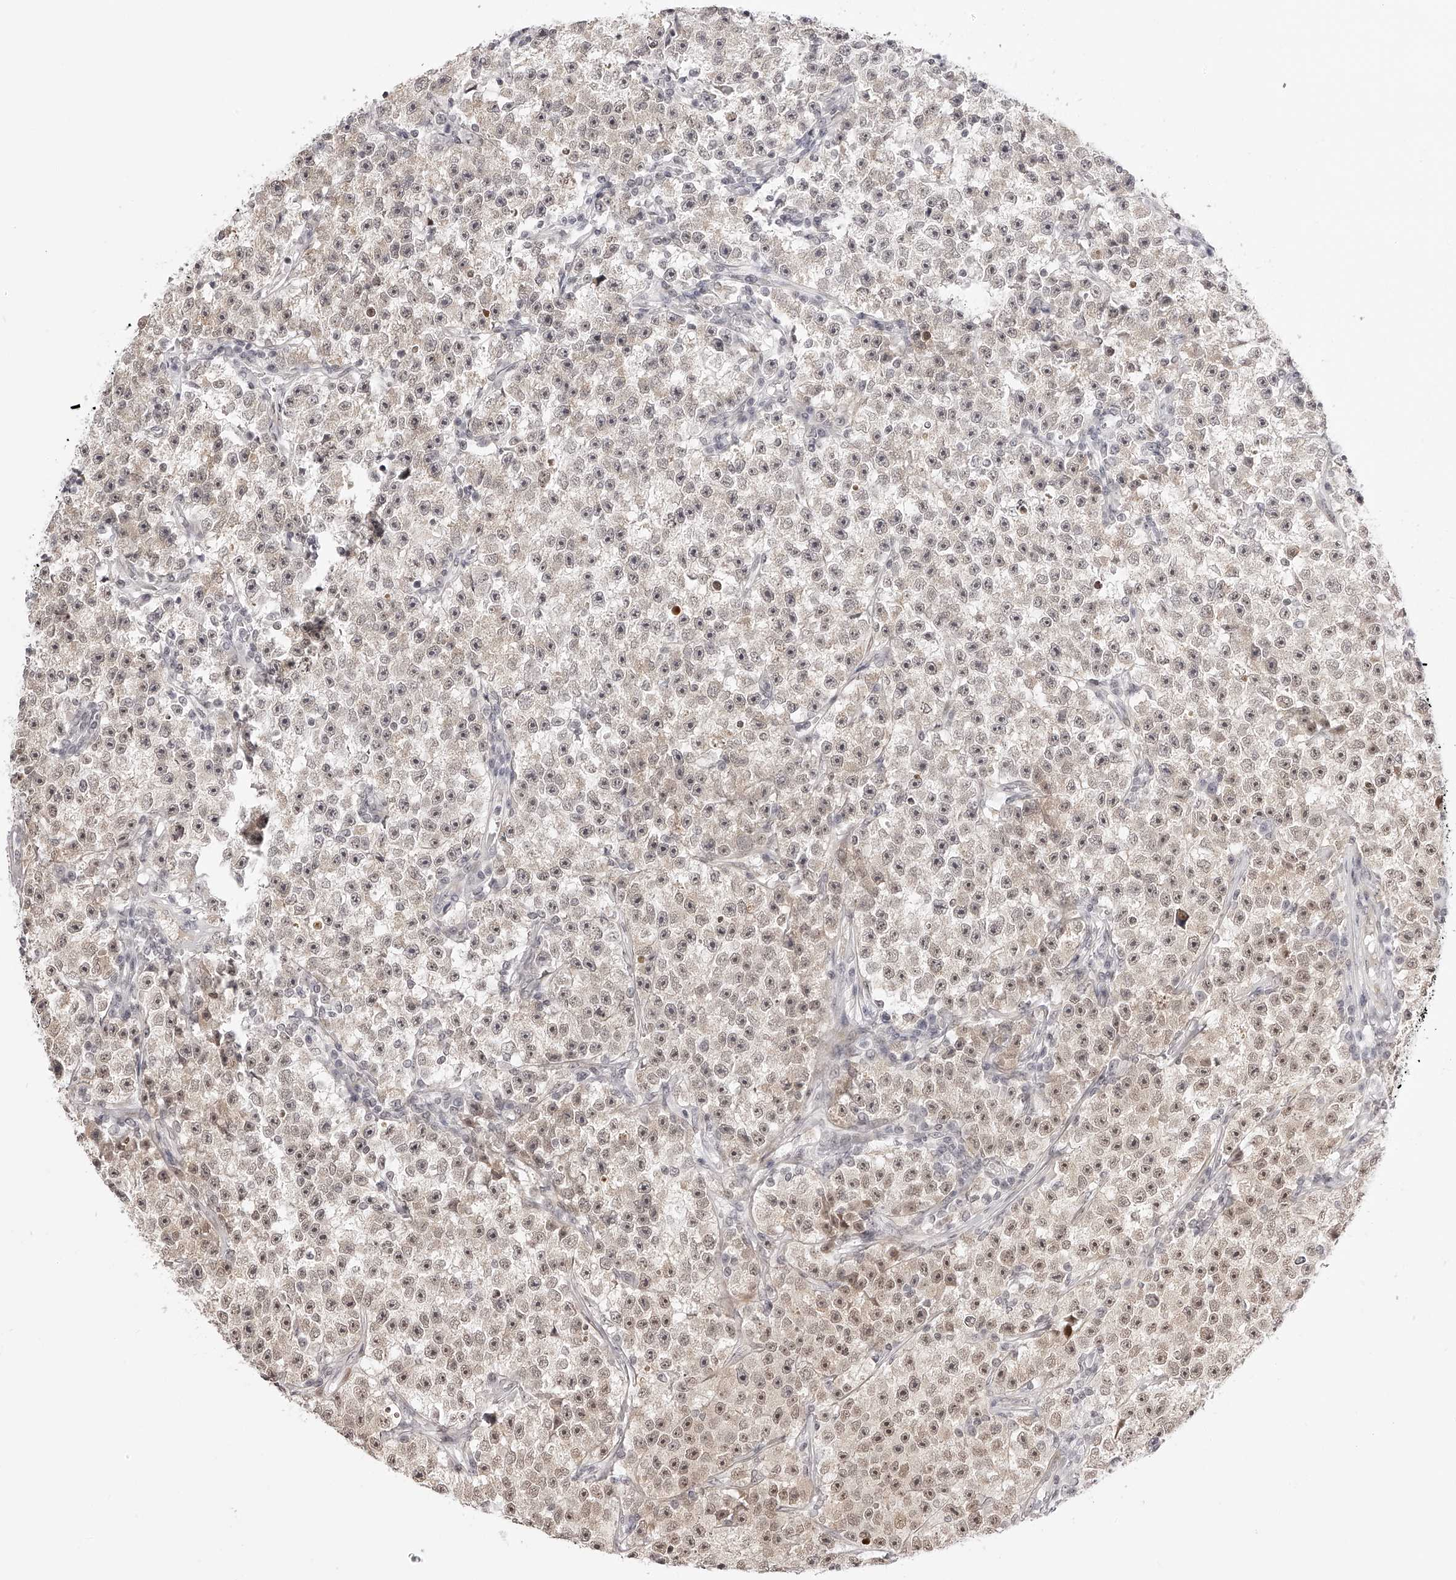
{"staining": {"intensity": "moderate", "quantity": "25%-75%", "location": "nuclear"}, "tissue": "testis cancer", "cell_type": "Tumor cells", "image_type": "cancer", "snomed": [{"axis": "morphology", "description": "Seminoma, NOS"}, {"axis": "topography", "description": "Testis"}], "caption": "Immunohistochemistry (IHC) image of neoplastic tissue: testis cancer (seminoma) stained using immunohistochemistry demonstrates medium levels of moderate protein expression localized specifically in the nuclear of tumor cells, appearing as a nuclear brown color.", "gene": "PLEKHG1", "patient": {"sex": "male", "age": 22}}